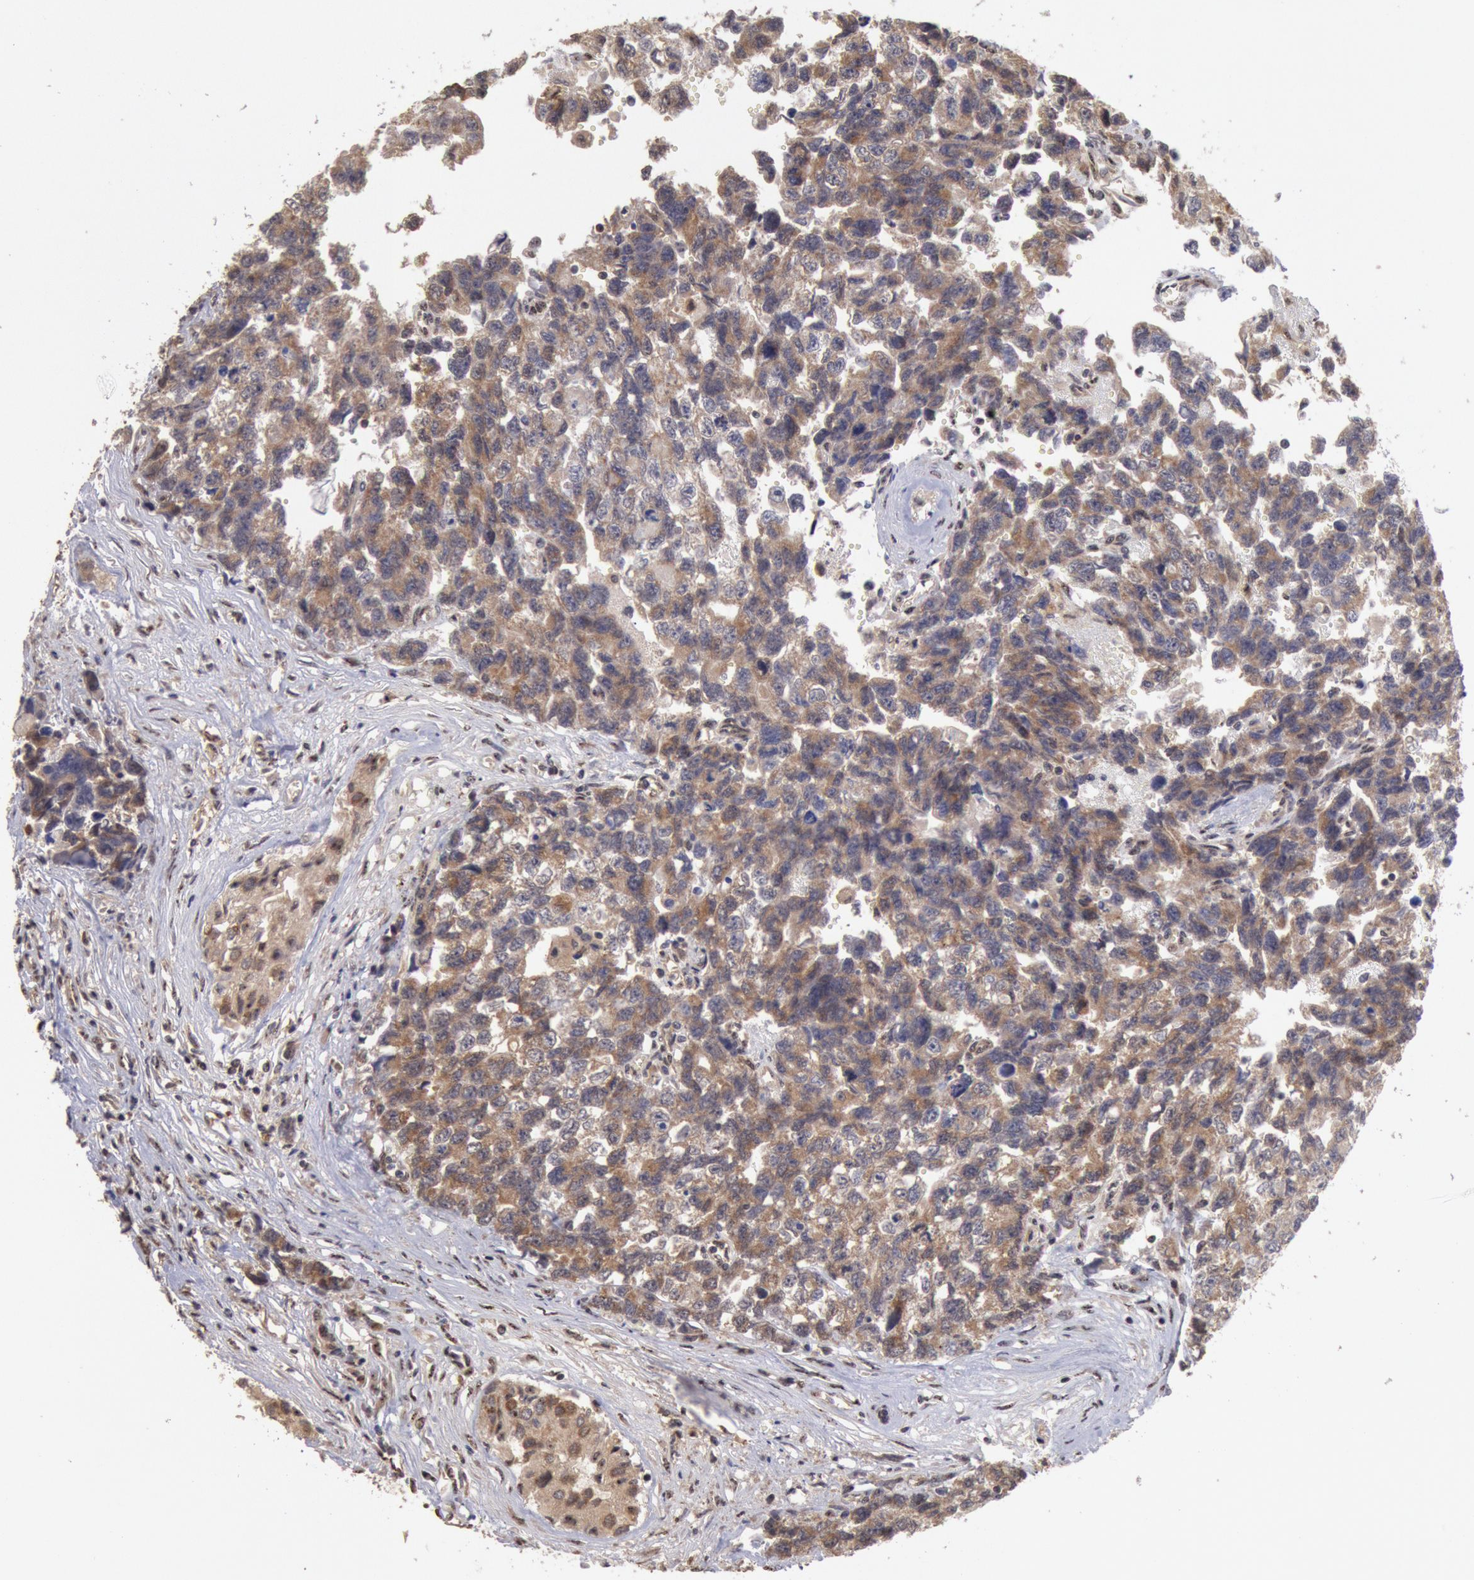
{"staining": {"intensity": "moderate", "quantity": ">75%", "location": "cytoplasmic/membranous"}, "tissue": "testis cancer", "cell_type": "Tumor cells", "image_type": "cancer", "snomed": [{"axis": "morphology", "description": "Carcinoma, Embryonal, NOS"}, {"axis": "topography", "description": "Testis"}], "caption": "Immunohistochemical staining of embryonal carcinoma (testis) displays moderate cytoplasmic/membranous protein positivity in about >75% of tumor cells.", "gene": "STX17", "patient": {"sex": "male", "age": 31}}